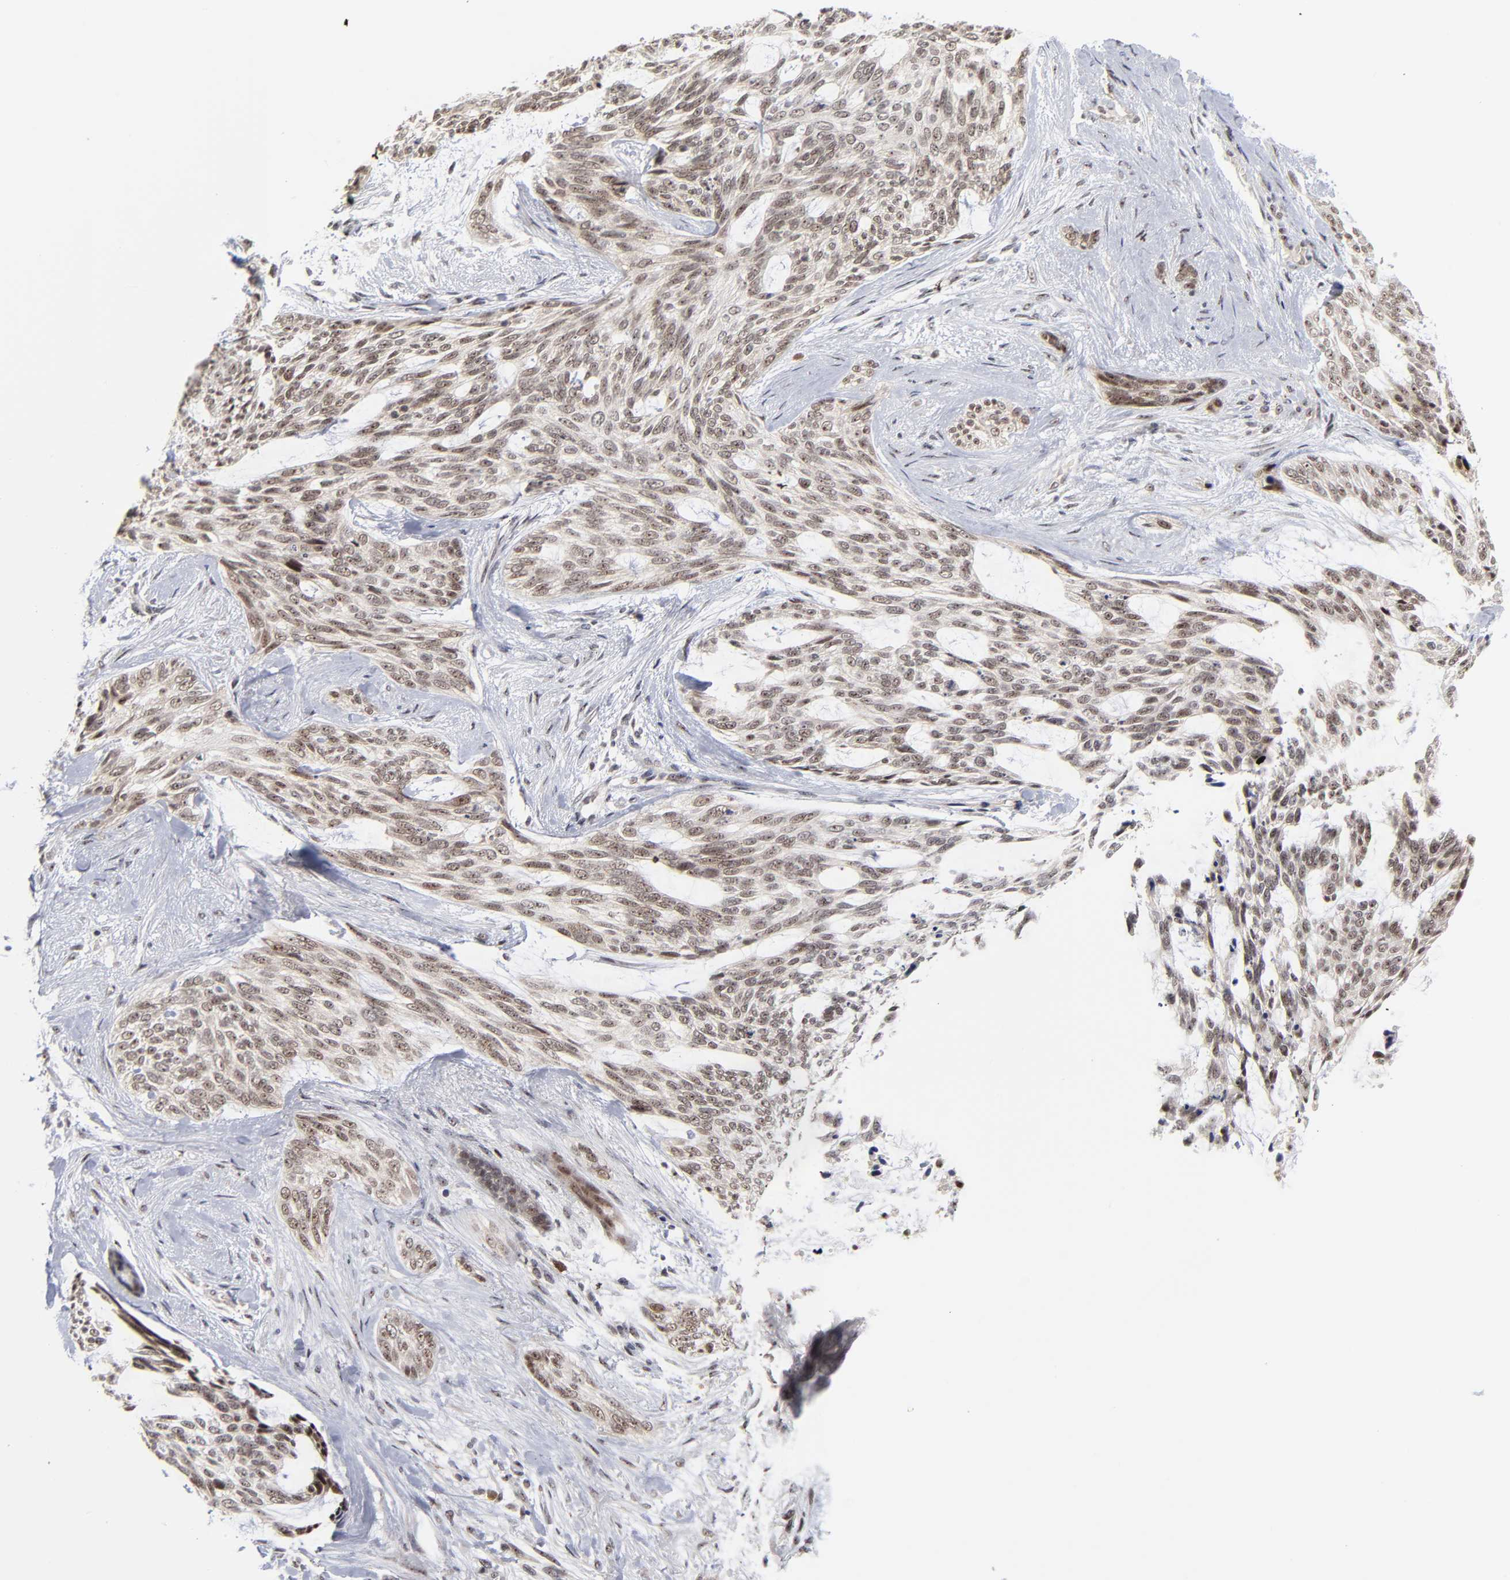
{"staining": {"intensity": "weak", "quantity": ">75%", "location": "nuclear"}, "tissue": "skin cancer", "cell_type": "Tumor cells", "image_type": "cancer", "snomed": [{"axis": "morphology", "description": "Normal tissue, NOS"}, {"axis": "morphology", "description": "Basal cell carcinoma"}, {"axis": "topography", "description": "Skin"}], "caption": "A brown stain labels weak nuclear expression of a protein in skin cancer (basal cell carcinoma) tumor cells.", "gene": "ZNF419", "patient": {"sex": "female", "age": 71}}